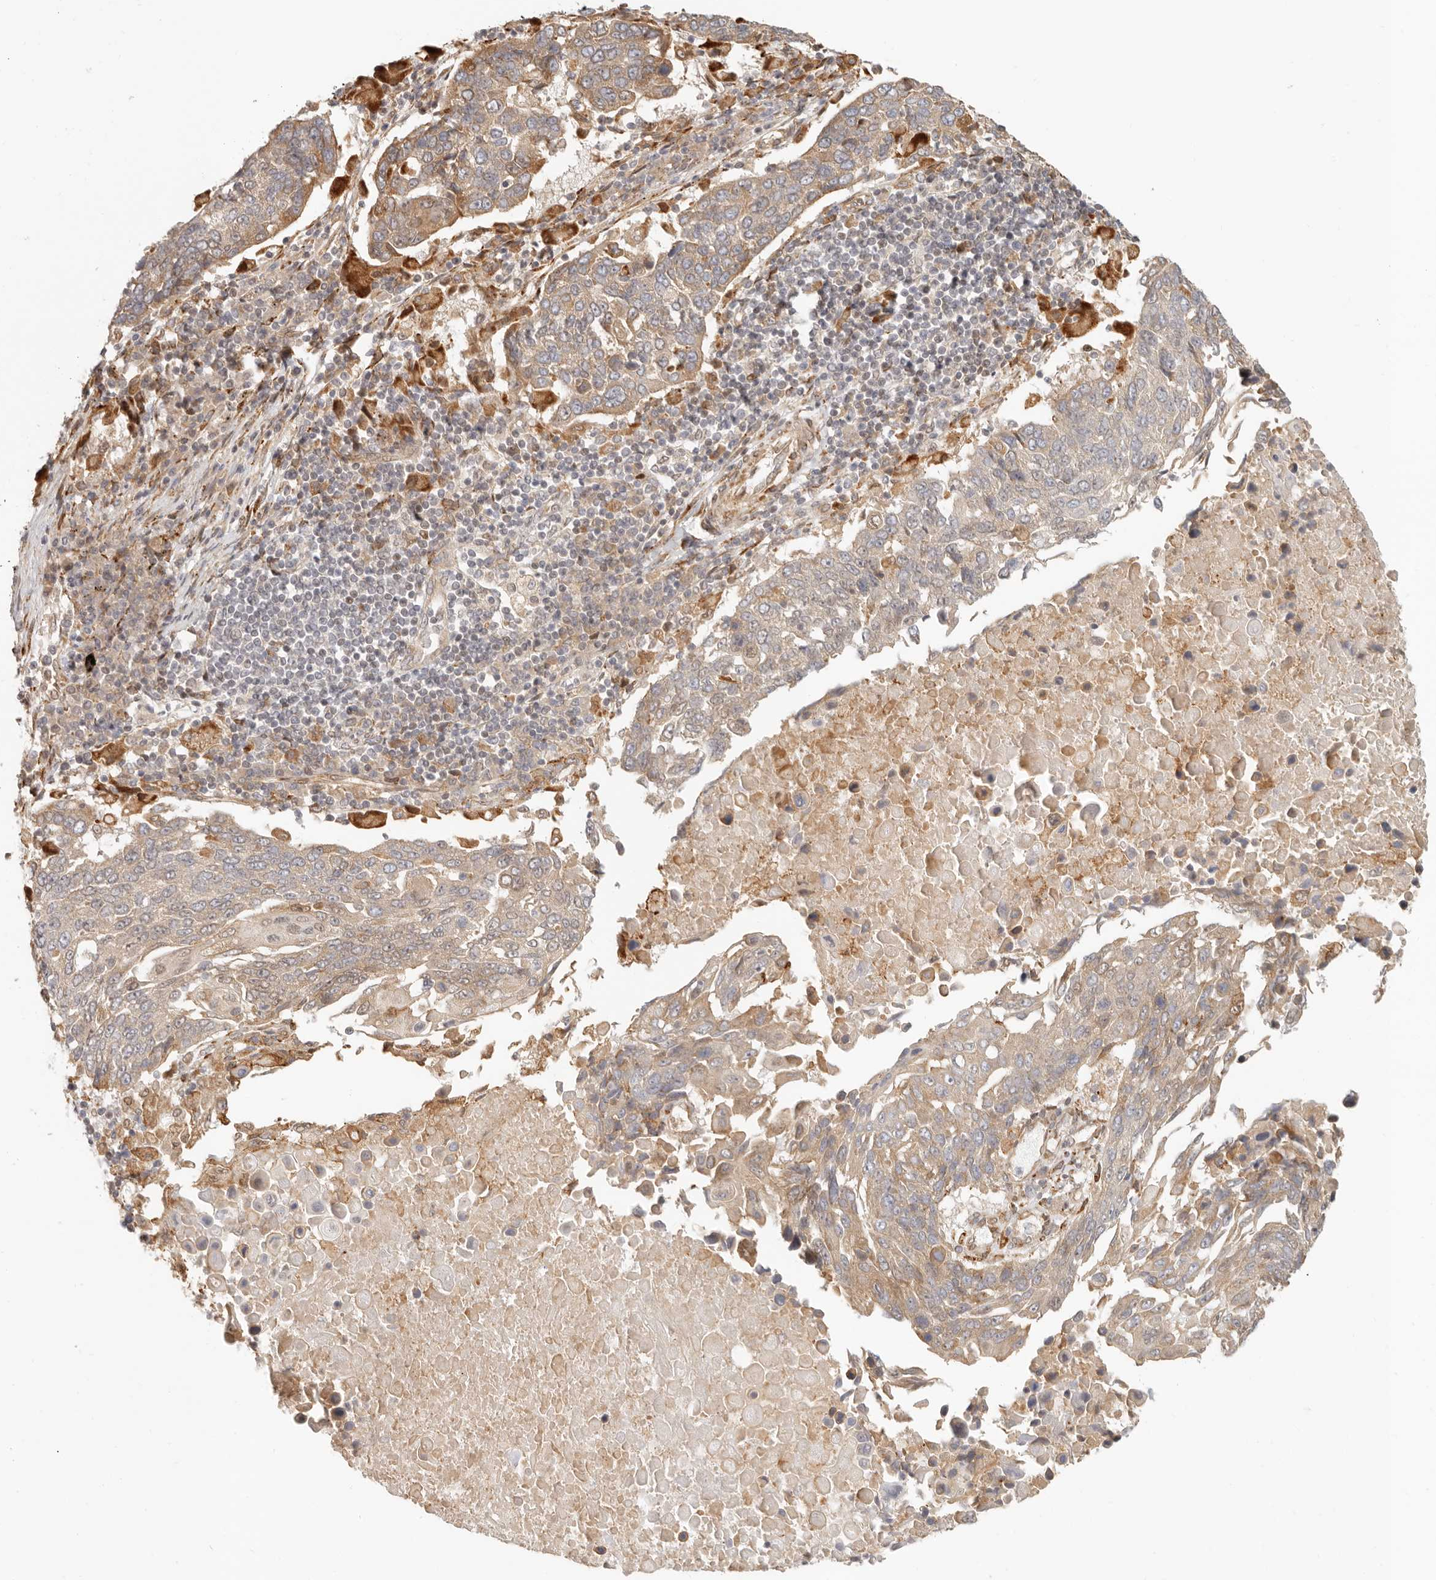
{"staining": {"intensity": "moderate", "quantity": "25%-75%", "location": "cytoplasmic/membranous"}, "tissue": "lung cancer", "cell_type": "Tumor cells", "image_type": "cancer", "snomed": [{"axis": "morphology", "description": "Squamous cell carcinoma, NOS"}, {"axis": "topography", "description": "Lung"}], "caption": "Immunohistochemical staining of lung squamous cell carcinoma demonstrates moderate cytoplasmic/membranous protein expression in approximately 25%-75% of tumor cells.", "gene": "TUFT1", "patient": {"sex": "male", "age": 66}}